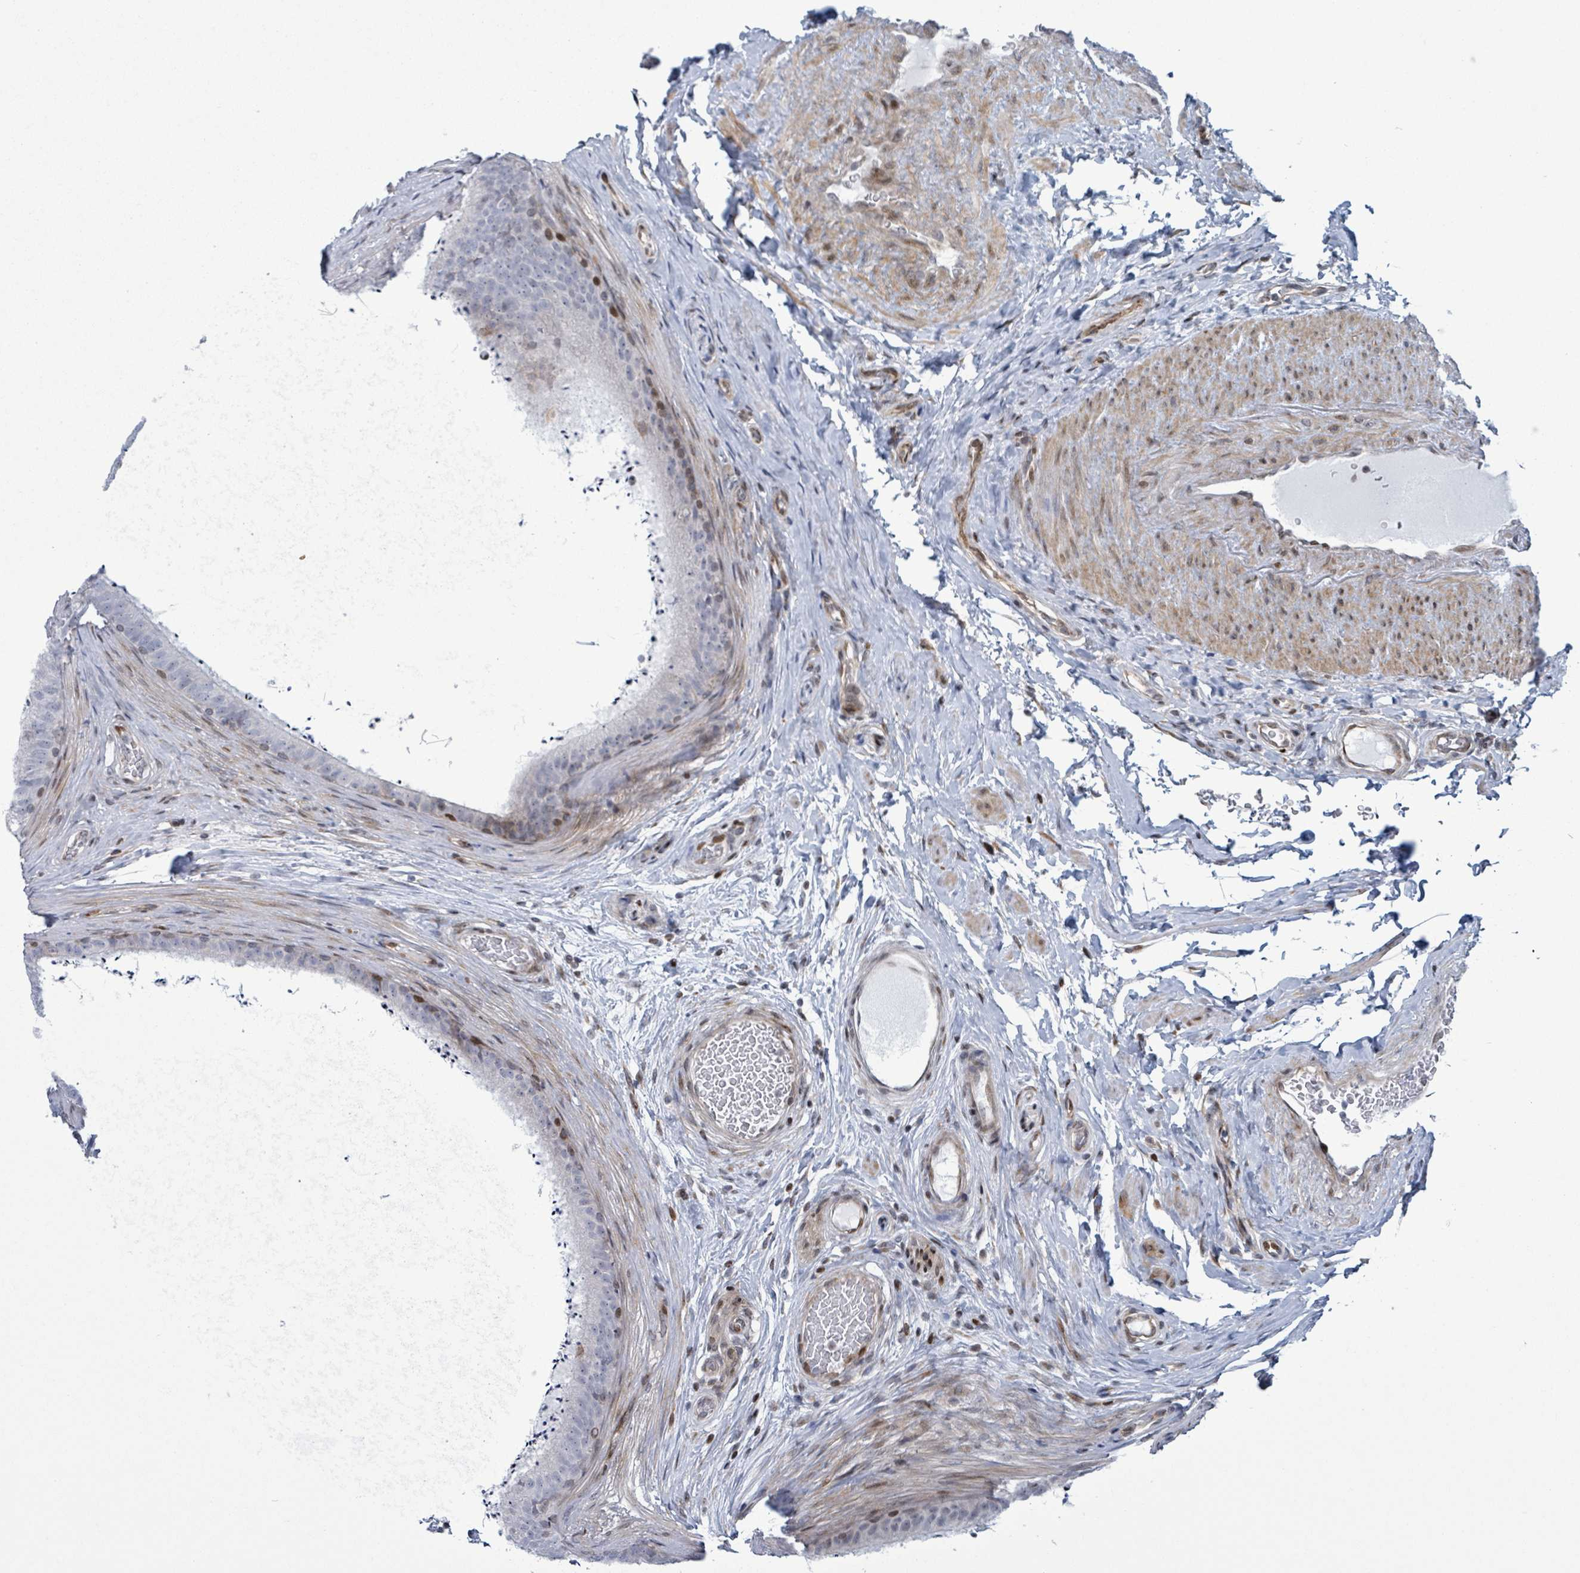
{"staining": {"intensity": "moderate", "quantity": "<25%", "location": "cytoplasmic/membranous,nuclear"}, "tissue": "epididymis", "cell_type": "Glandular cells", "image_type": "normal", "snomed": [{"axis": "morphology", "description": "Normal tissue, NOS"}, {"axis": "topography", "description": "Testis"}, {"axis": "topography", "description": "Epididymis"}], "caption": "A micrograph showing moderate cytoplasmic/membranous,nuclear staining in approximately <25% of glandular cells in benign epididymis, as visualized by brown immunohistochemical staining.", "gene": "FNDC4", "patient": {"sex": "male", "age": 41}}